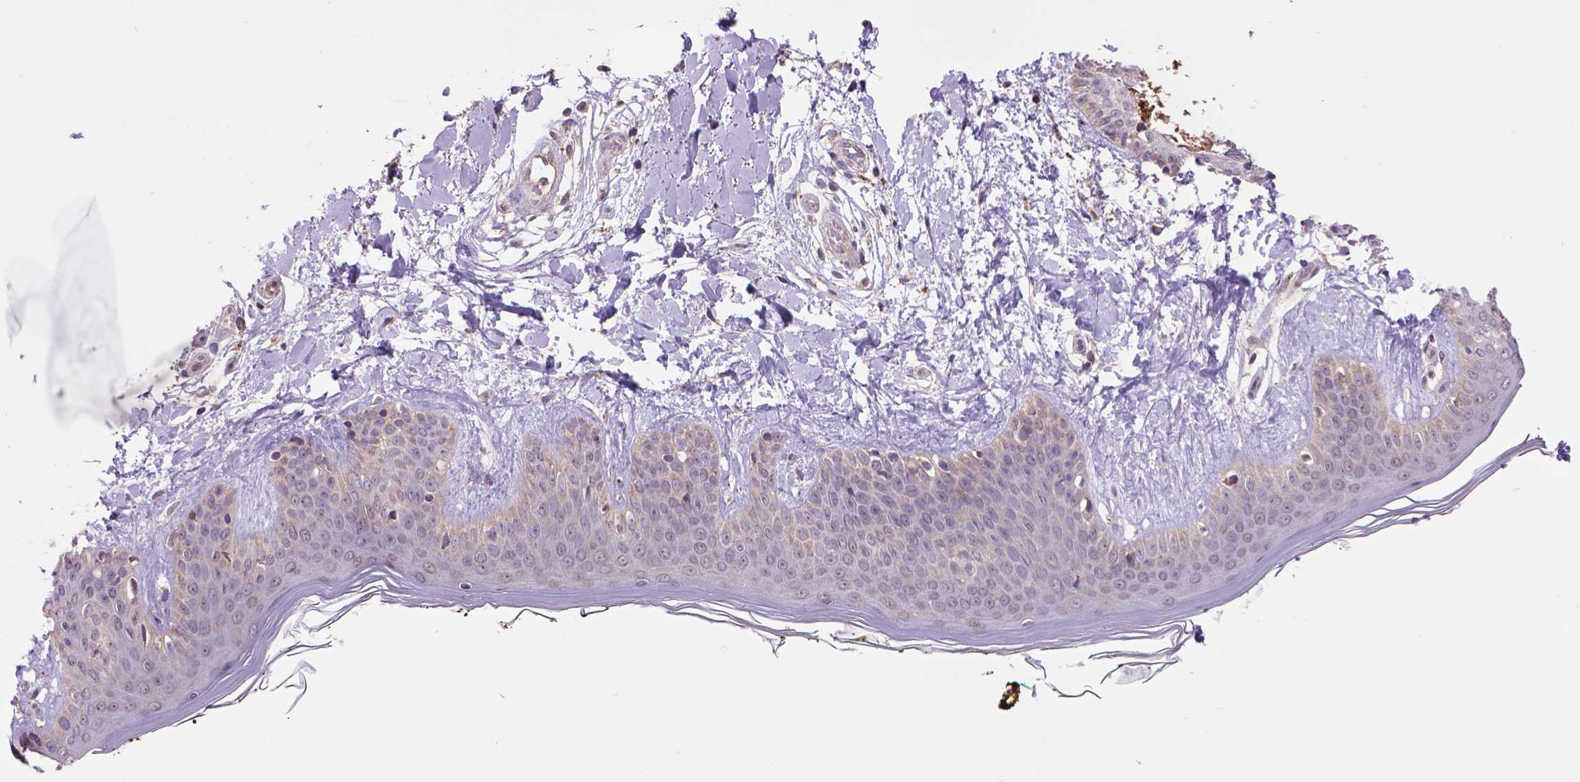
{"staining": {"intensity": "weak", "quantity": ">75%", "location": "cytoplasmic/membranous"}, "tissue": "skin", "cell_type": "Fibroblasts", "image_type": "normal", "snomed": [{"axis": "morphology", "description": "Normal tissue, NOS"}, {"axis": "topography", "description": "Skin"}], "caption": "Protein expression analysis of benign human skin reveals weak cytoplasmic/membranous expression in about >75% of fibroblasts.", "gene": "GLB1", "patient": {"sex": "female", "age": 34}}